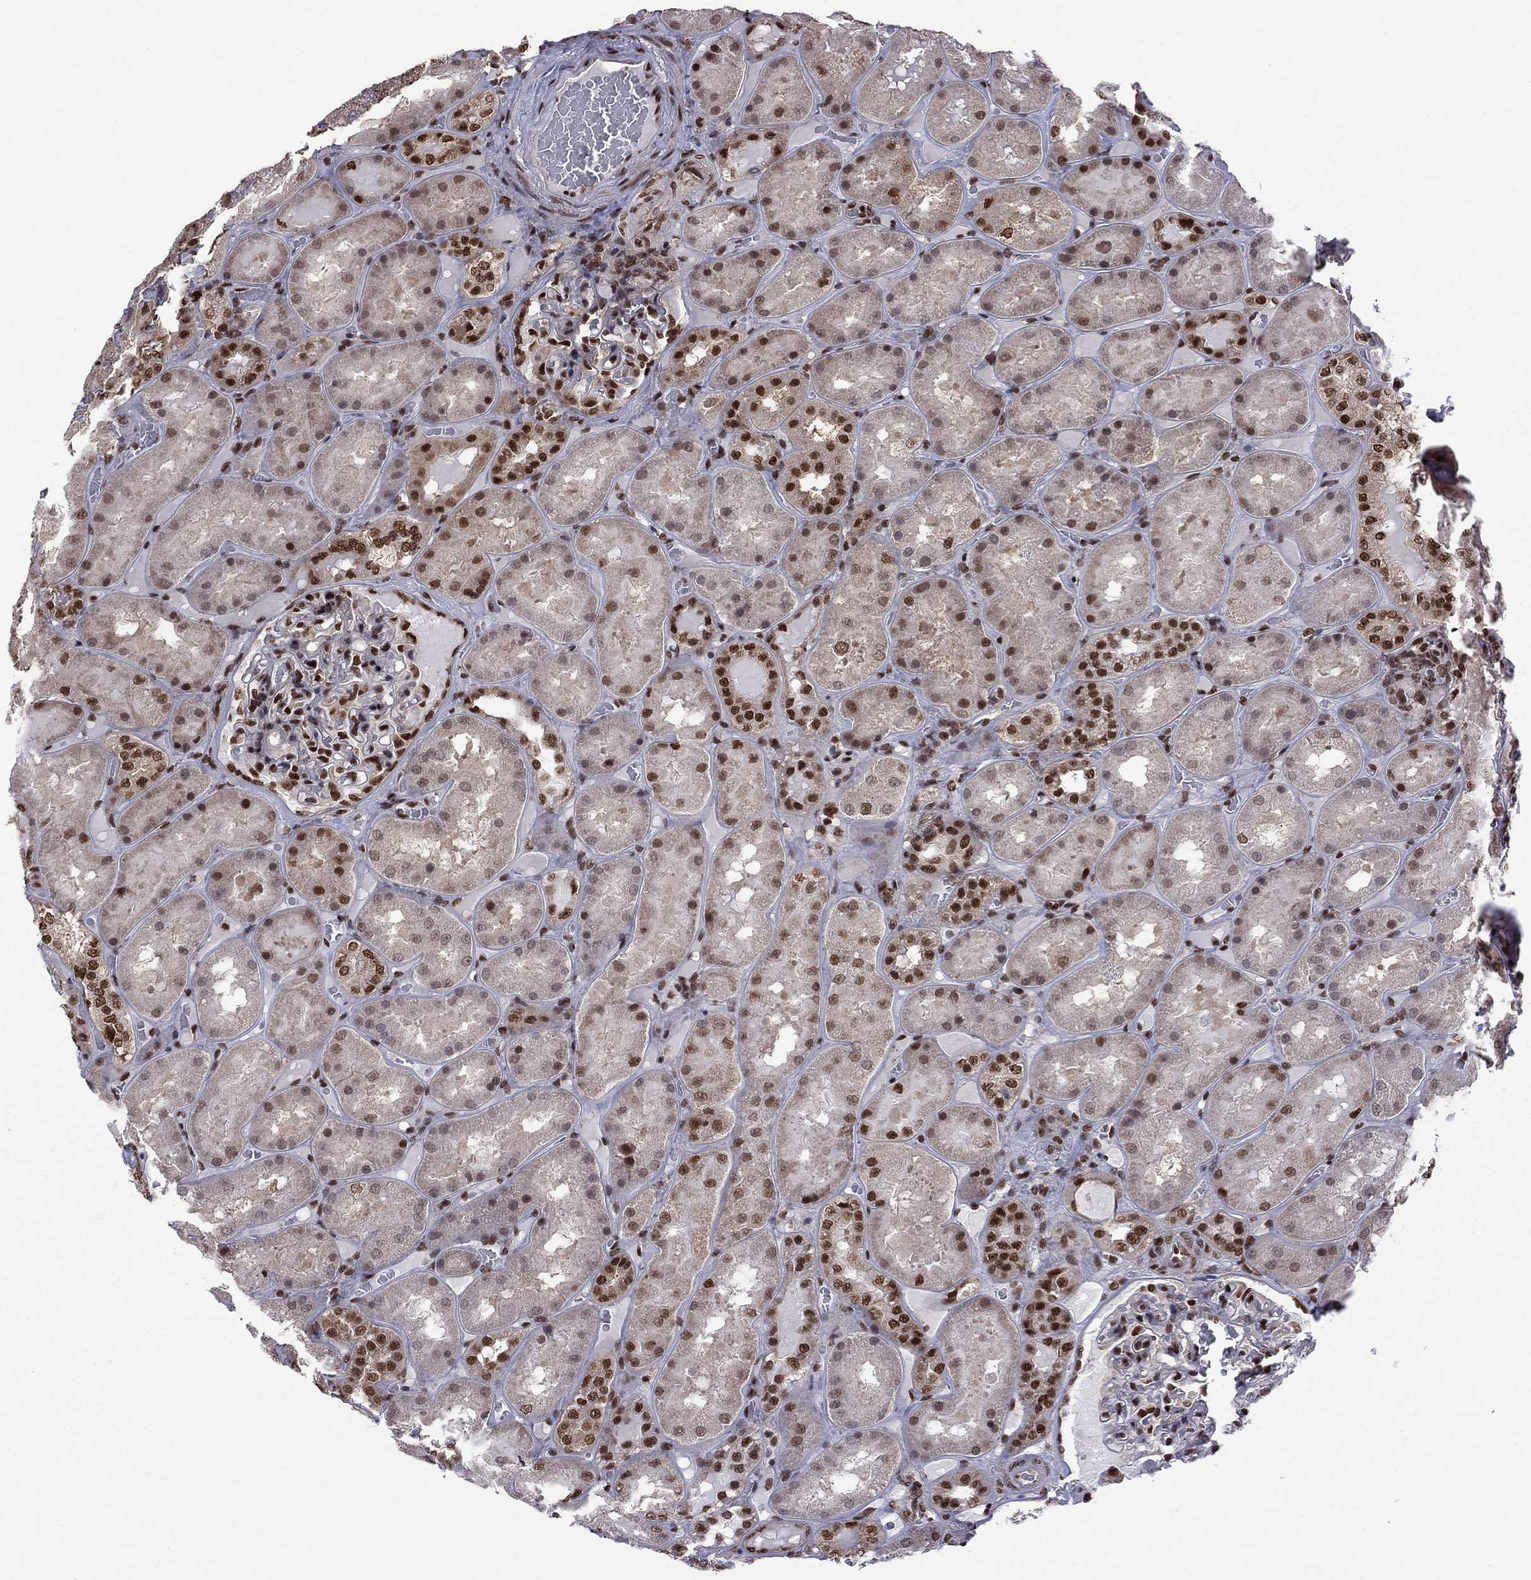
{"staining": {"intensity": "strong", "quantity": ">75%", "location": "nuclear"}, "tissue": "kidney", "cell_type": "Cells in glomeruli", "image_type": "normal", "snomed": [{"axis": "morphology", "description": "Normal tissue, NOS"}, {"axis": "topography", "description": "Kidney"}], "caption": "Strong nuclear staining for a protein is seen in about >75% of cells in glomeruli of benign kidney using immunohistochemistry.", "gene": "MED25", "patient": {"sex": "male", "age": 73}}